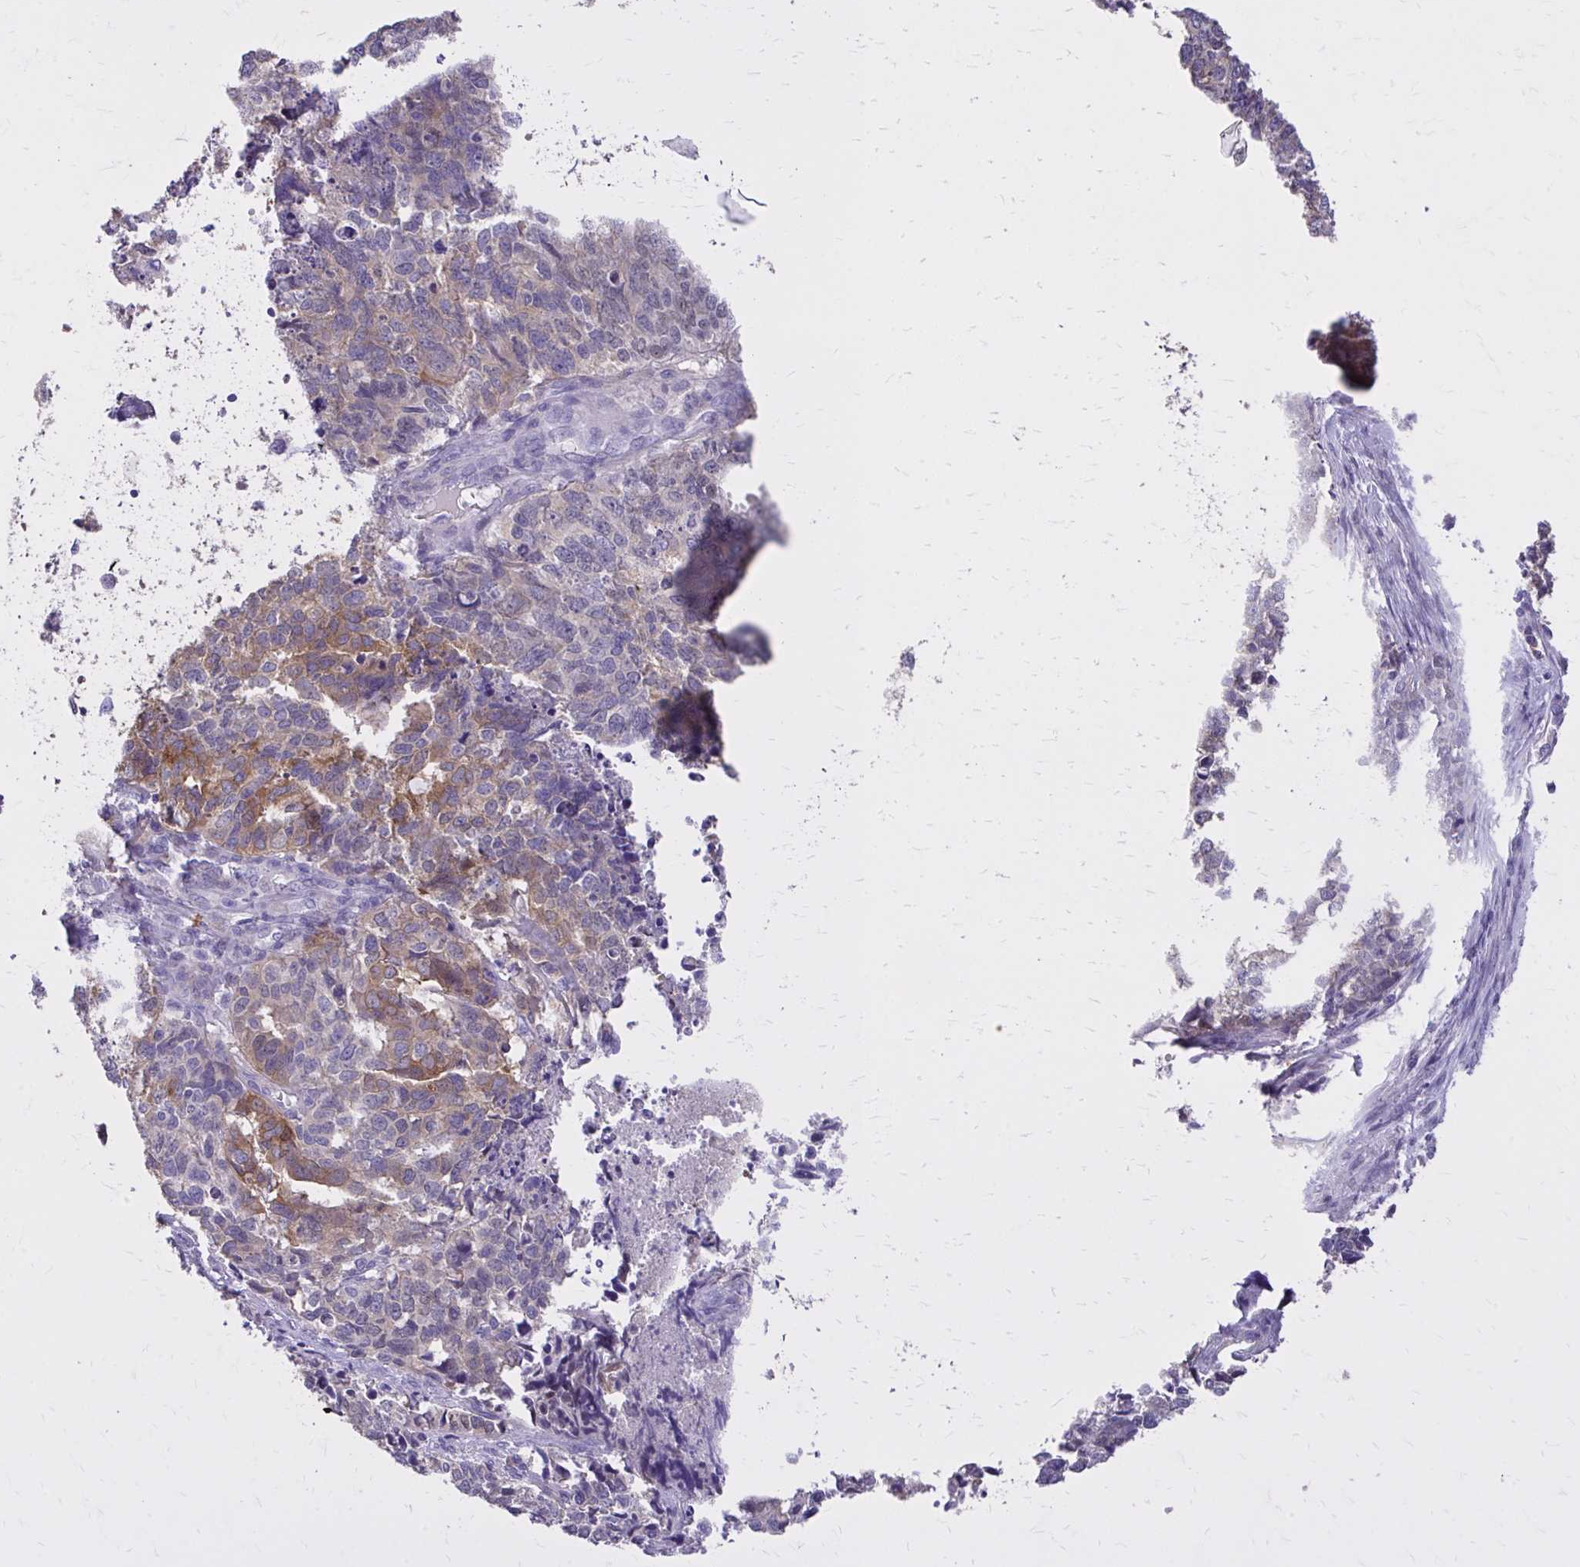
{"staining": {"intensity": "moderate", "quantity": "25%-75%", "location": "cytoplasmic/membranous,nuclear"}, "tissue": "cervical cancer", "cell_type": "Tumor cells", "image_type": "cancer", "snomed": [{"axis": "morphology", "description": "Adenocarcinoma, NOS"}, {"axis": "topography", "description": "Cervix"}], "caption": "IHC staining of cervical cancer (adenocarcinoma), which shows medium levels of moderate cytoplasmic/membranous and nuclear staining in about 25%-75% of tumor cells indicating moderate cytoplasmic/membranous and nuclear protein expression. The staining was performed using DAB (3,3'-diaminobenzidine) (brown) for protein detection and nuclei were counterstained in hematoxylin (blue).", "gene": "EPB41L1", "patient": {"sex": "female", "age": 63}}